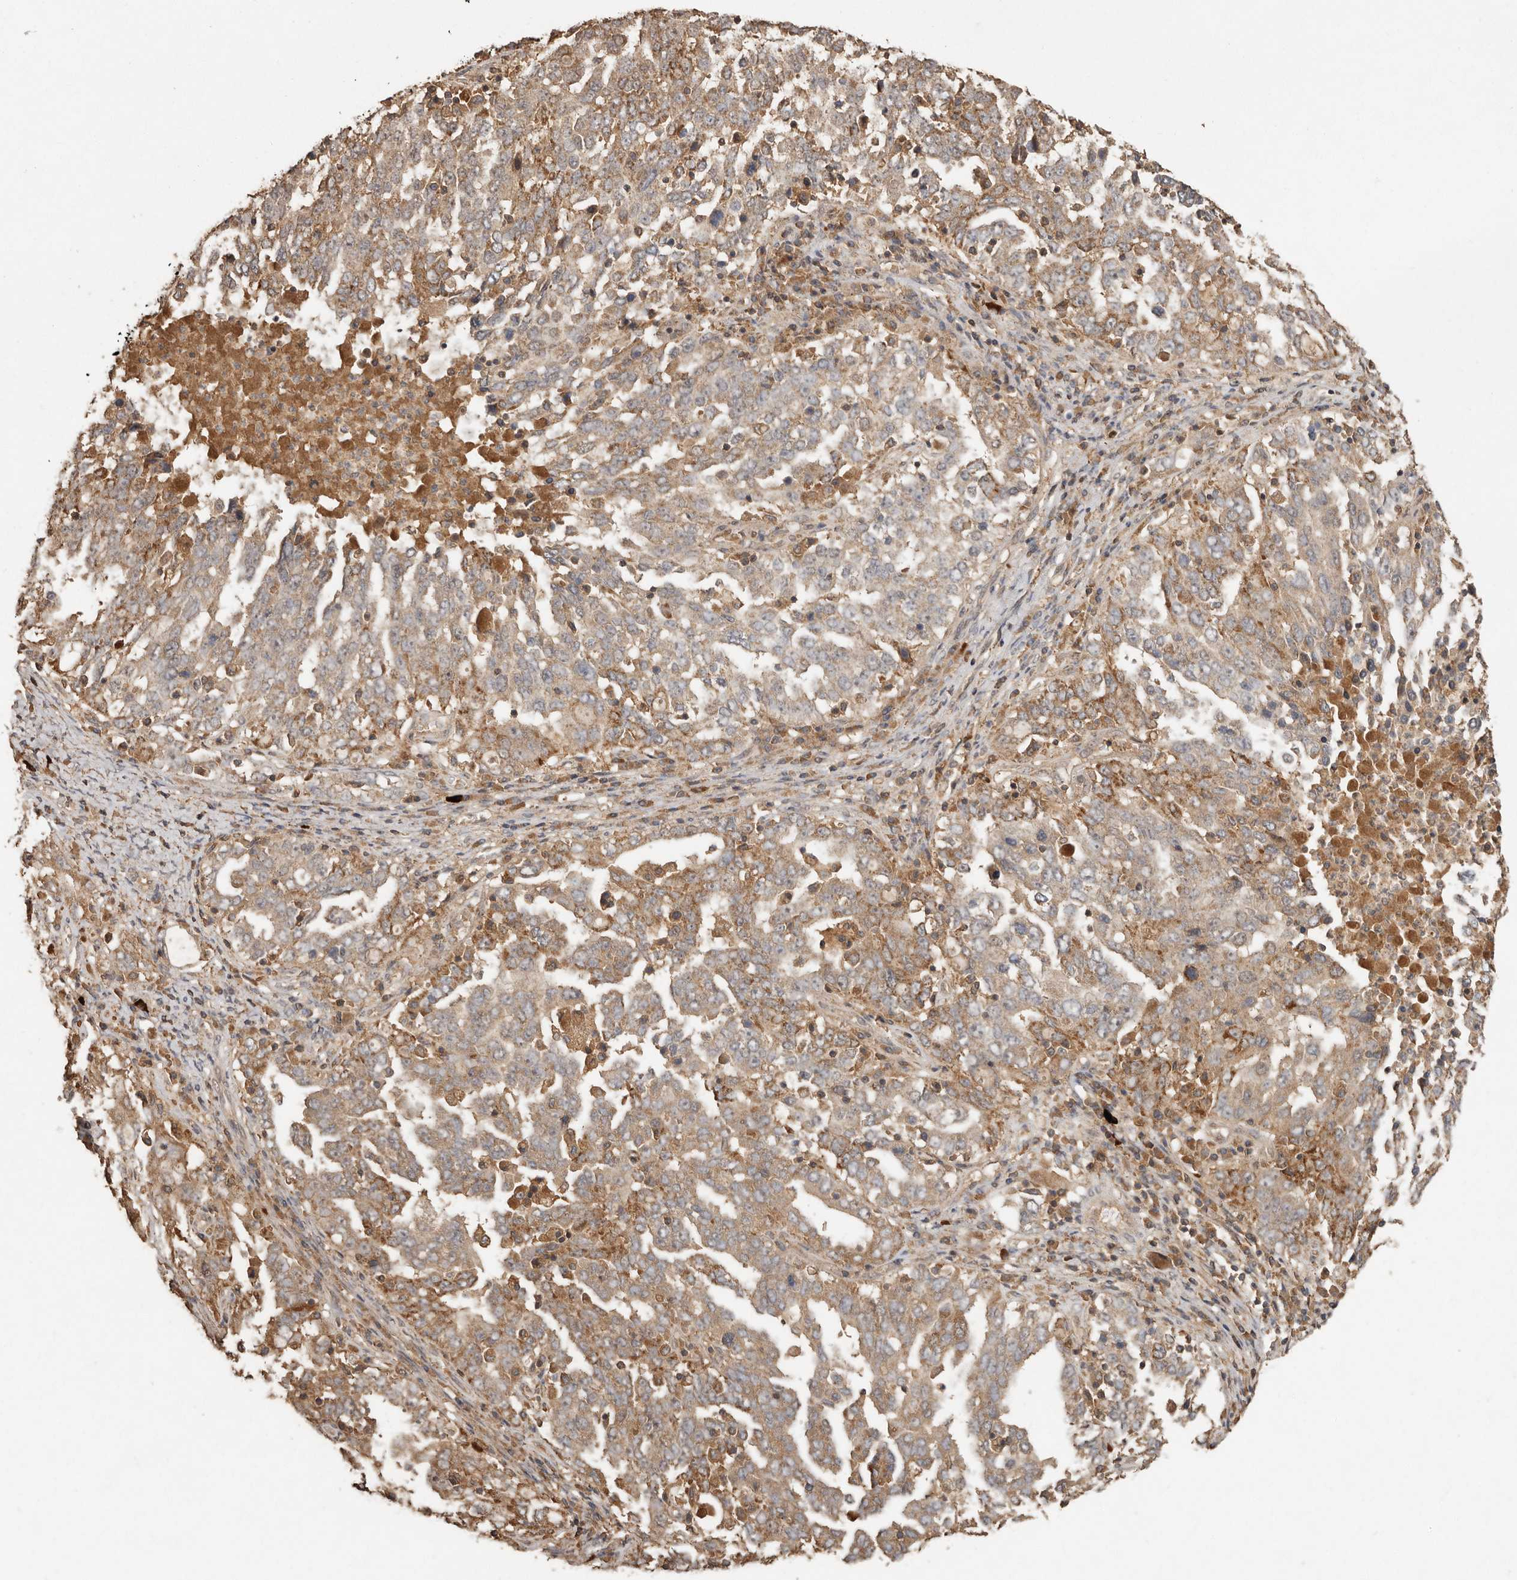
{"staining": {"intensity": "weak", "quantity": ">75%", "location": "cytoplasmic/membranous"}, "tissue": "ovarian cancer", "cell_type": "Tumor cells", "image_type": "cancer", "snomed": [{"axis": "morphology", "description": "Carcinoma, endometroid"}, {"axis": "topography", "description": "Ovary"}], "caption": "Immunohistochemical staining of ovarian cancer (endometroid carcinoma) demonstrates low levels of weak cytoplasmic/membranous protein staining in about >75% of tumor cells. The protein is shown in brown color, while the nuclei are stained blue.", "gene": "RWDD1", "patient": {"sex": "female", "age": 62}}